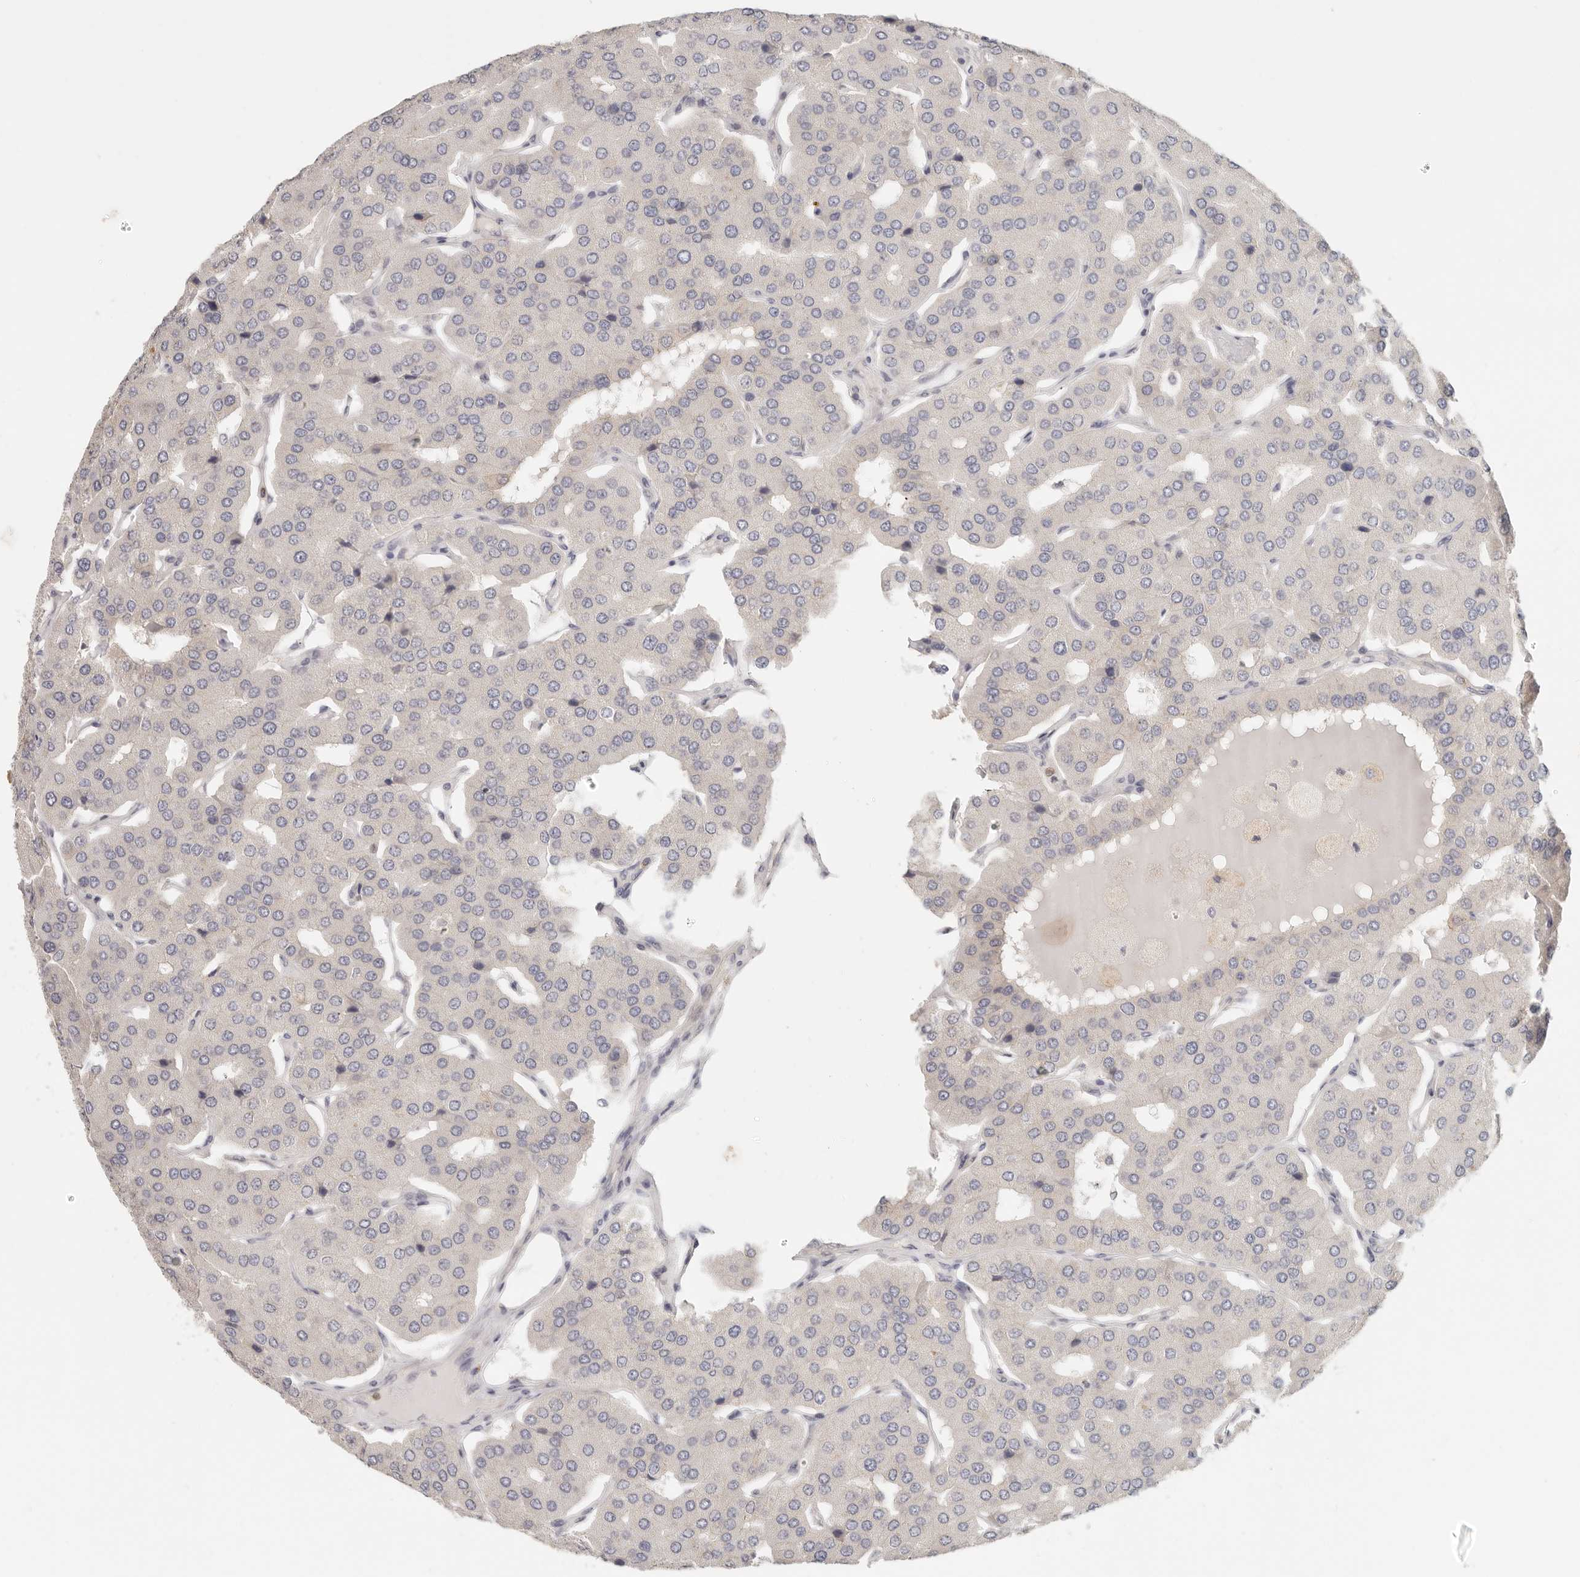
{"staining": {"intensity": "moderate", "quantity": "25%-75%", "location": "cytoplasmic/membranous"}, "tissue": "parathyroid gland", "cell_type": "Glandular cells", "image_type": "normal", "snomed": [{"axis": "morphology", "description": "Normal tissue, NOS"}, {"axis": "morphology", "description": "Adenoma, NOS"}, {"axis": "topography", "description": "Parathyroid gland"}], "caption": "Brown immunohistochemical staining in benign parathyroid gland displays moderate cytoplasmic/membranous staining in approximately 25%-75% of glandular cells. The protein of interest is shown in brown color, while the nuclei are stained blue.", "gene": "ANXA9", "patient": {"sex": "female", "age": 86}}